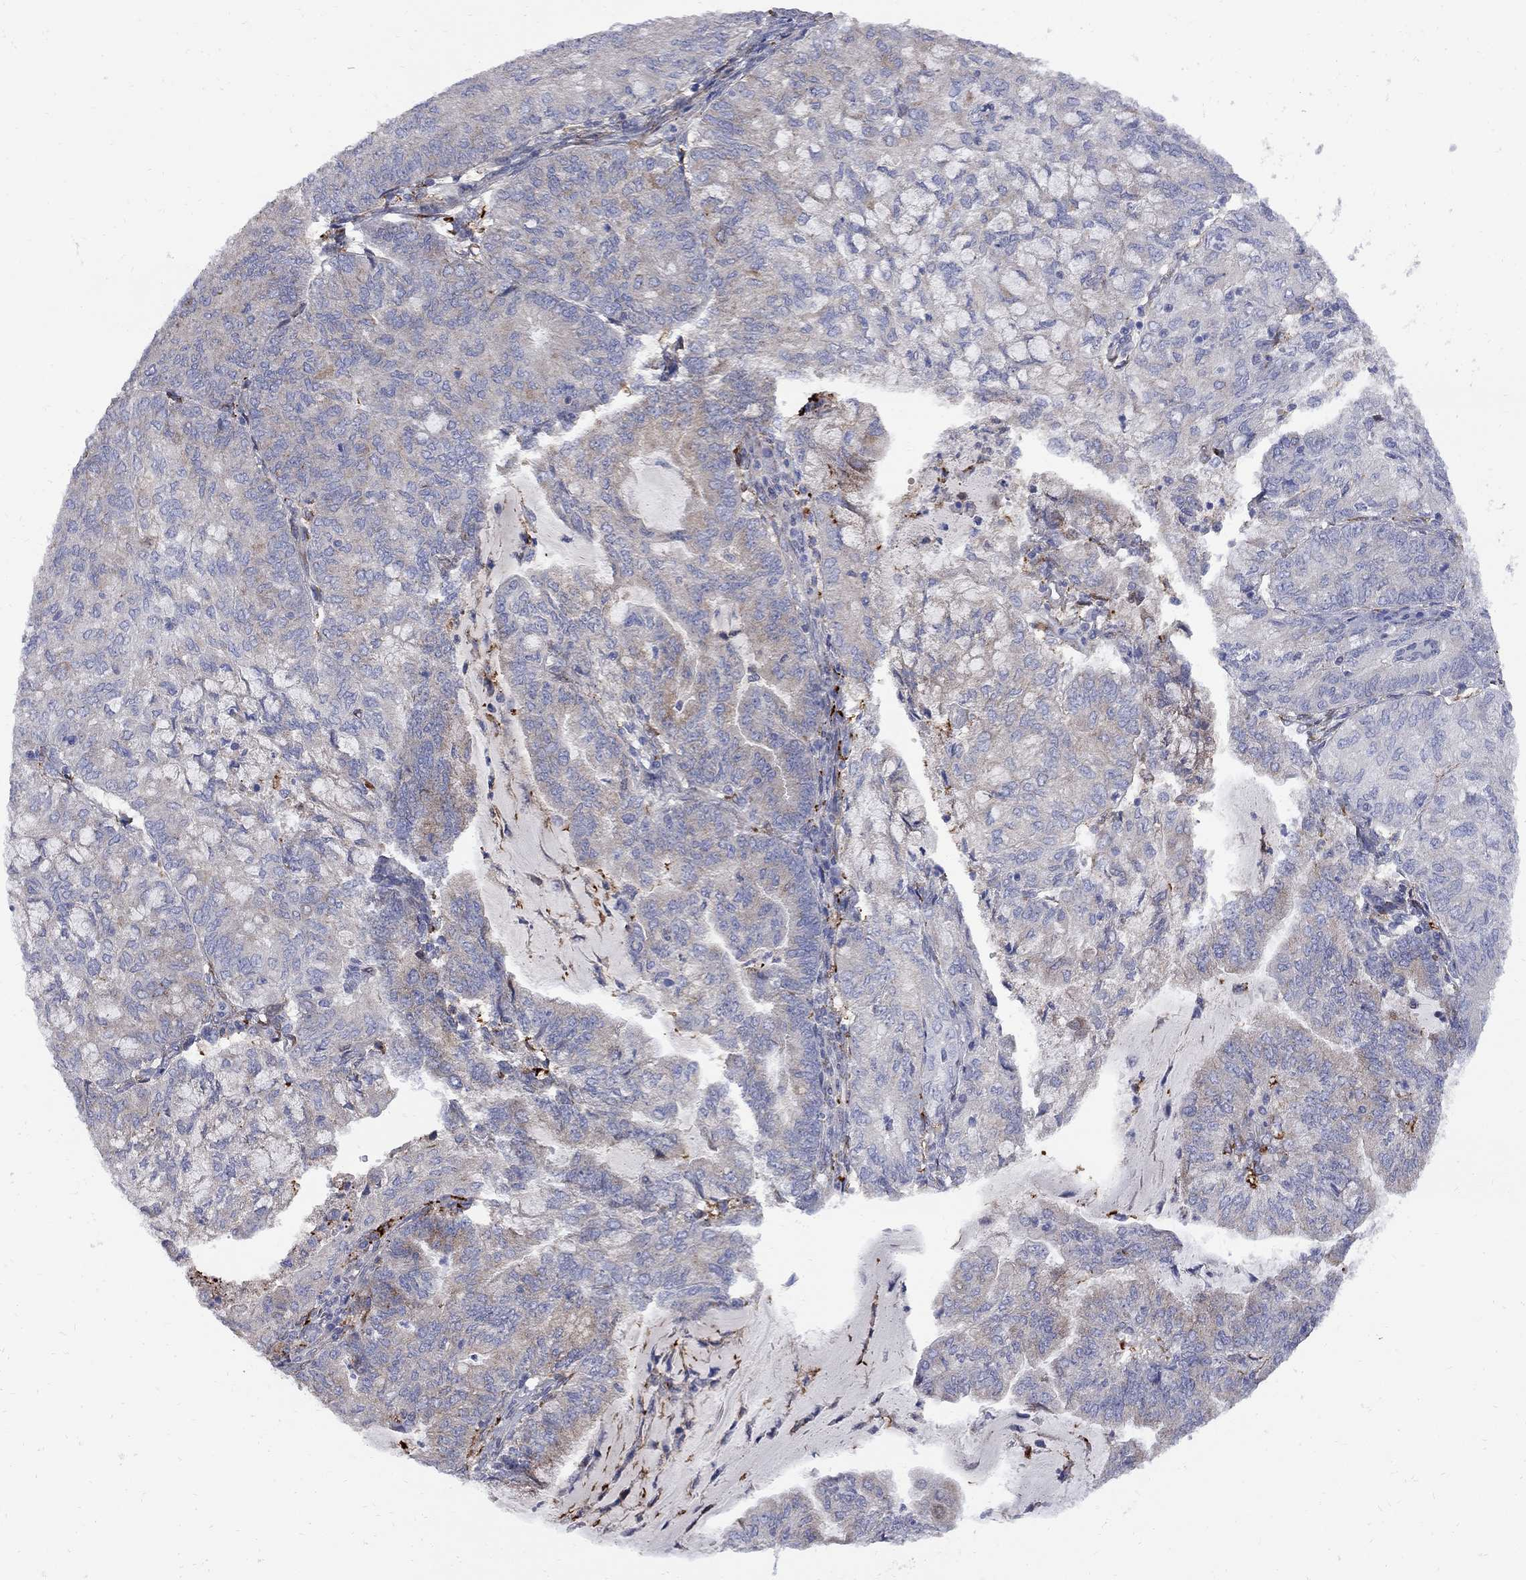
{"staining": {"intensity": "moderate", "quantity": "<25%", "location": "cytoplasmic/membranous"}, "tissue": "endometrial cancer", "cell_type": "Tumor cells", "image_type": "cancer", "snomed": [{"axis": "morphology", "description": "Adenocarcinoma, NOS"}, {"axis": "topography", "description": "Endometrium"}], "caption": "A brown stain shows moderate cytoplasmic/membranous expression of a protein in endometrial cancer tumor cells. The protein of interest is stained brown, and the nuclei are stained in blue (DAB (3,3'-diaminobenzidine) IHC with brightfield microscopy, high magnification).", "gene": "MTHFR", "patient": {"sex": "female", "age": 82}}